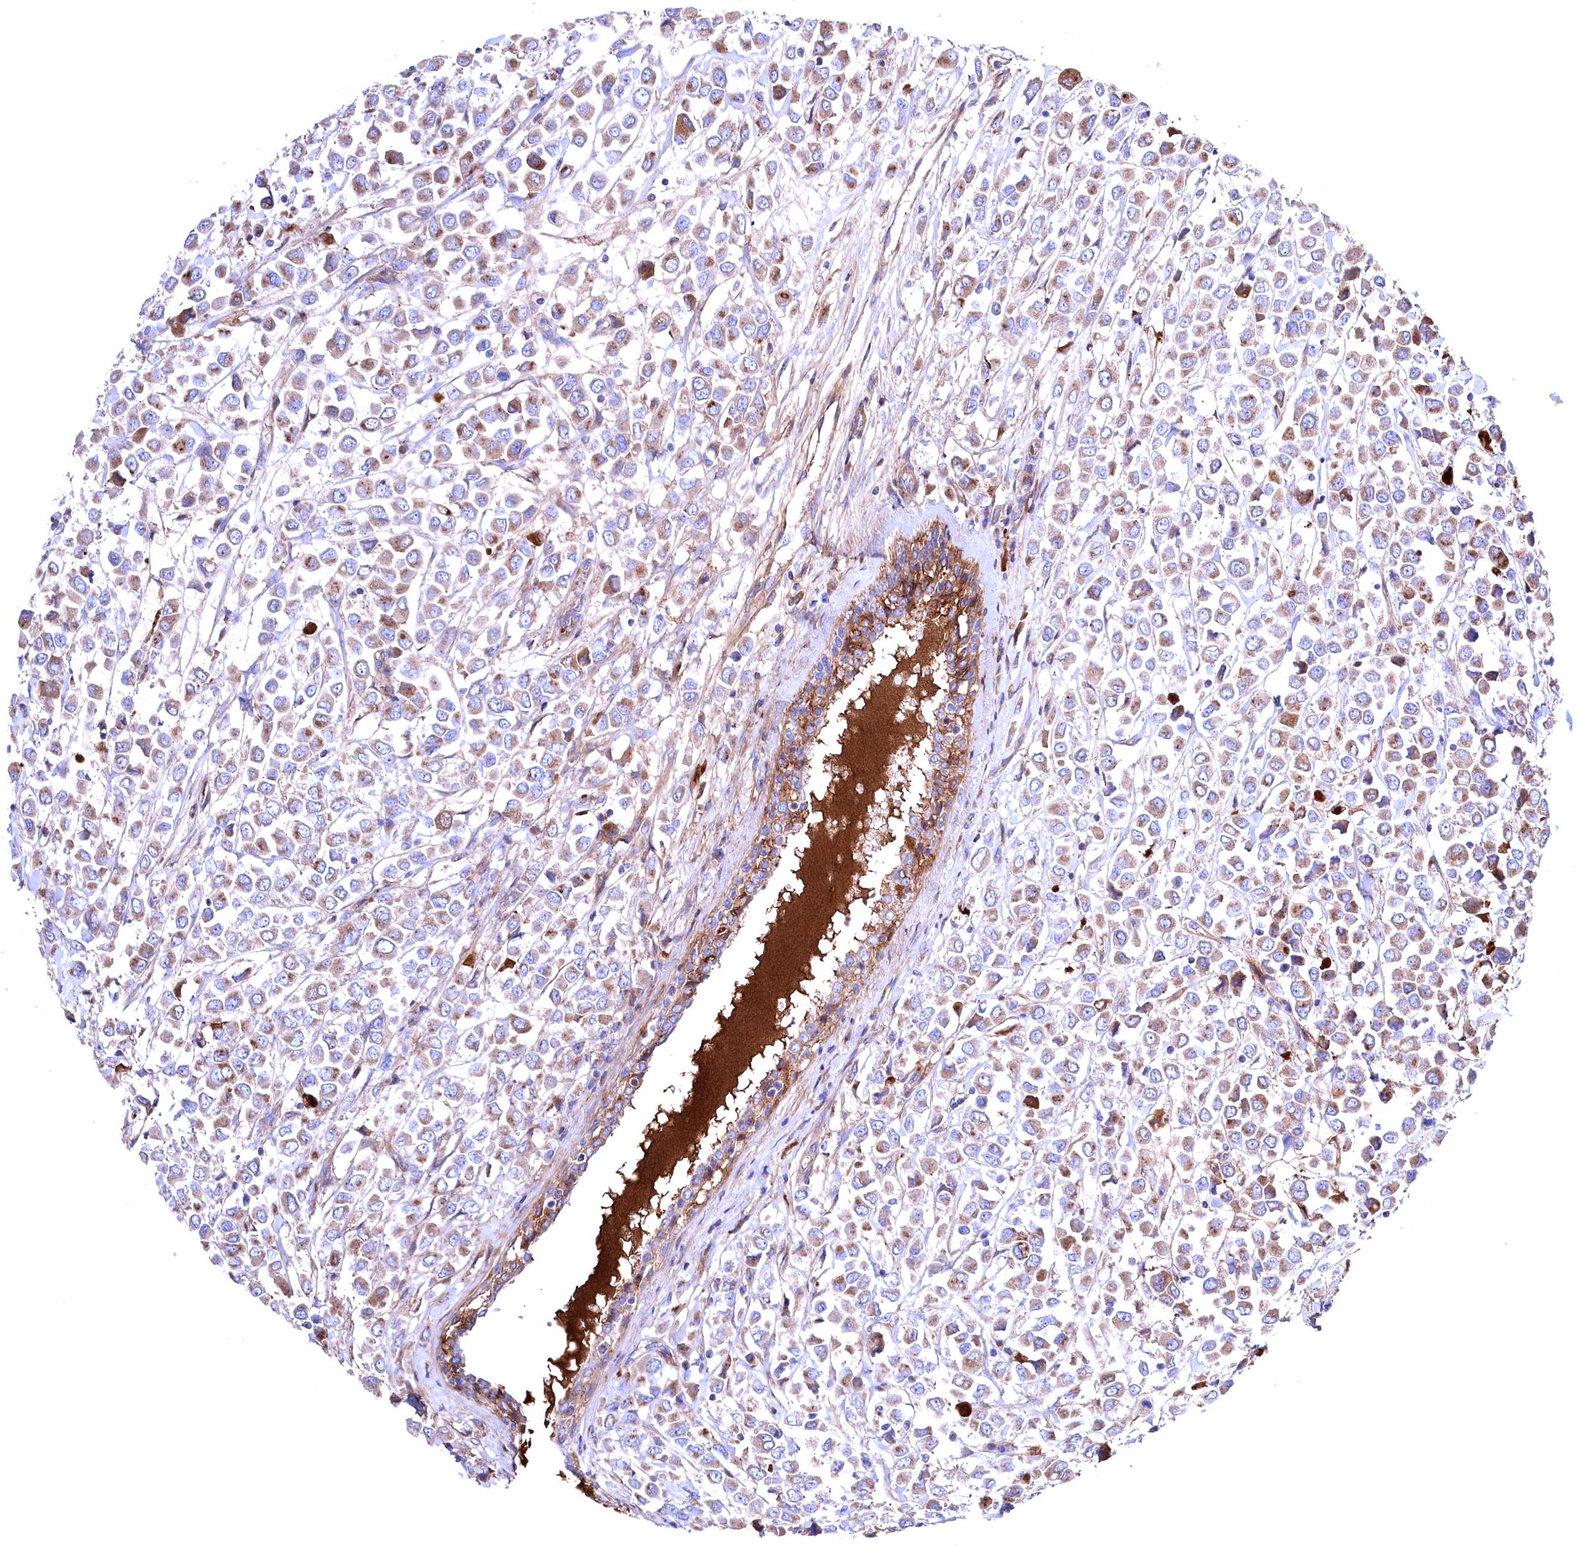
{"staining": {"intensity": "moderate", "quantity": ">75%", "location": "cytoplasmic/membranous"}, "tissue": "breast cancer", "cell_type": "Tumor cells", "image_type": "cancer", "snomed": [{"axis": "morphology", "description": "Duct carcinoma"}, {"axis": "topography", "description": "Breast"}], "caption": "Immunohistochemistry (IHC) micrograph of human breast cancer (intraductal carcinoma) stained for a protein (brown), which exhibits medium levels of moderate cytoplasmic/membranous staining in about >75% of tumor cells.", "gene": "GPR108", "patient": {"sex": "female", "age": 61}}